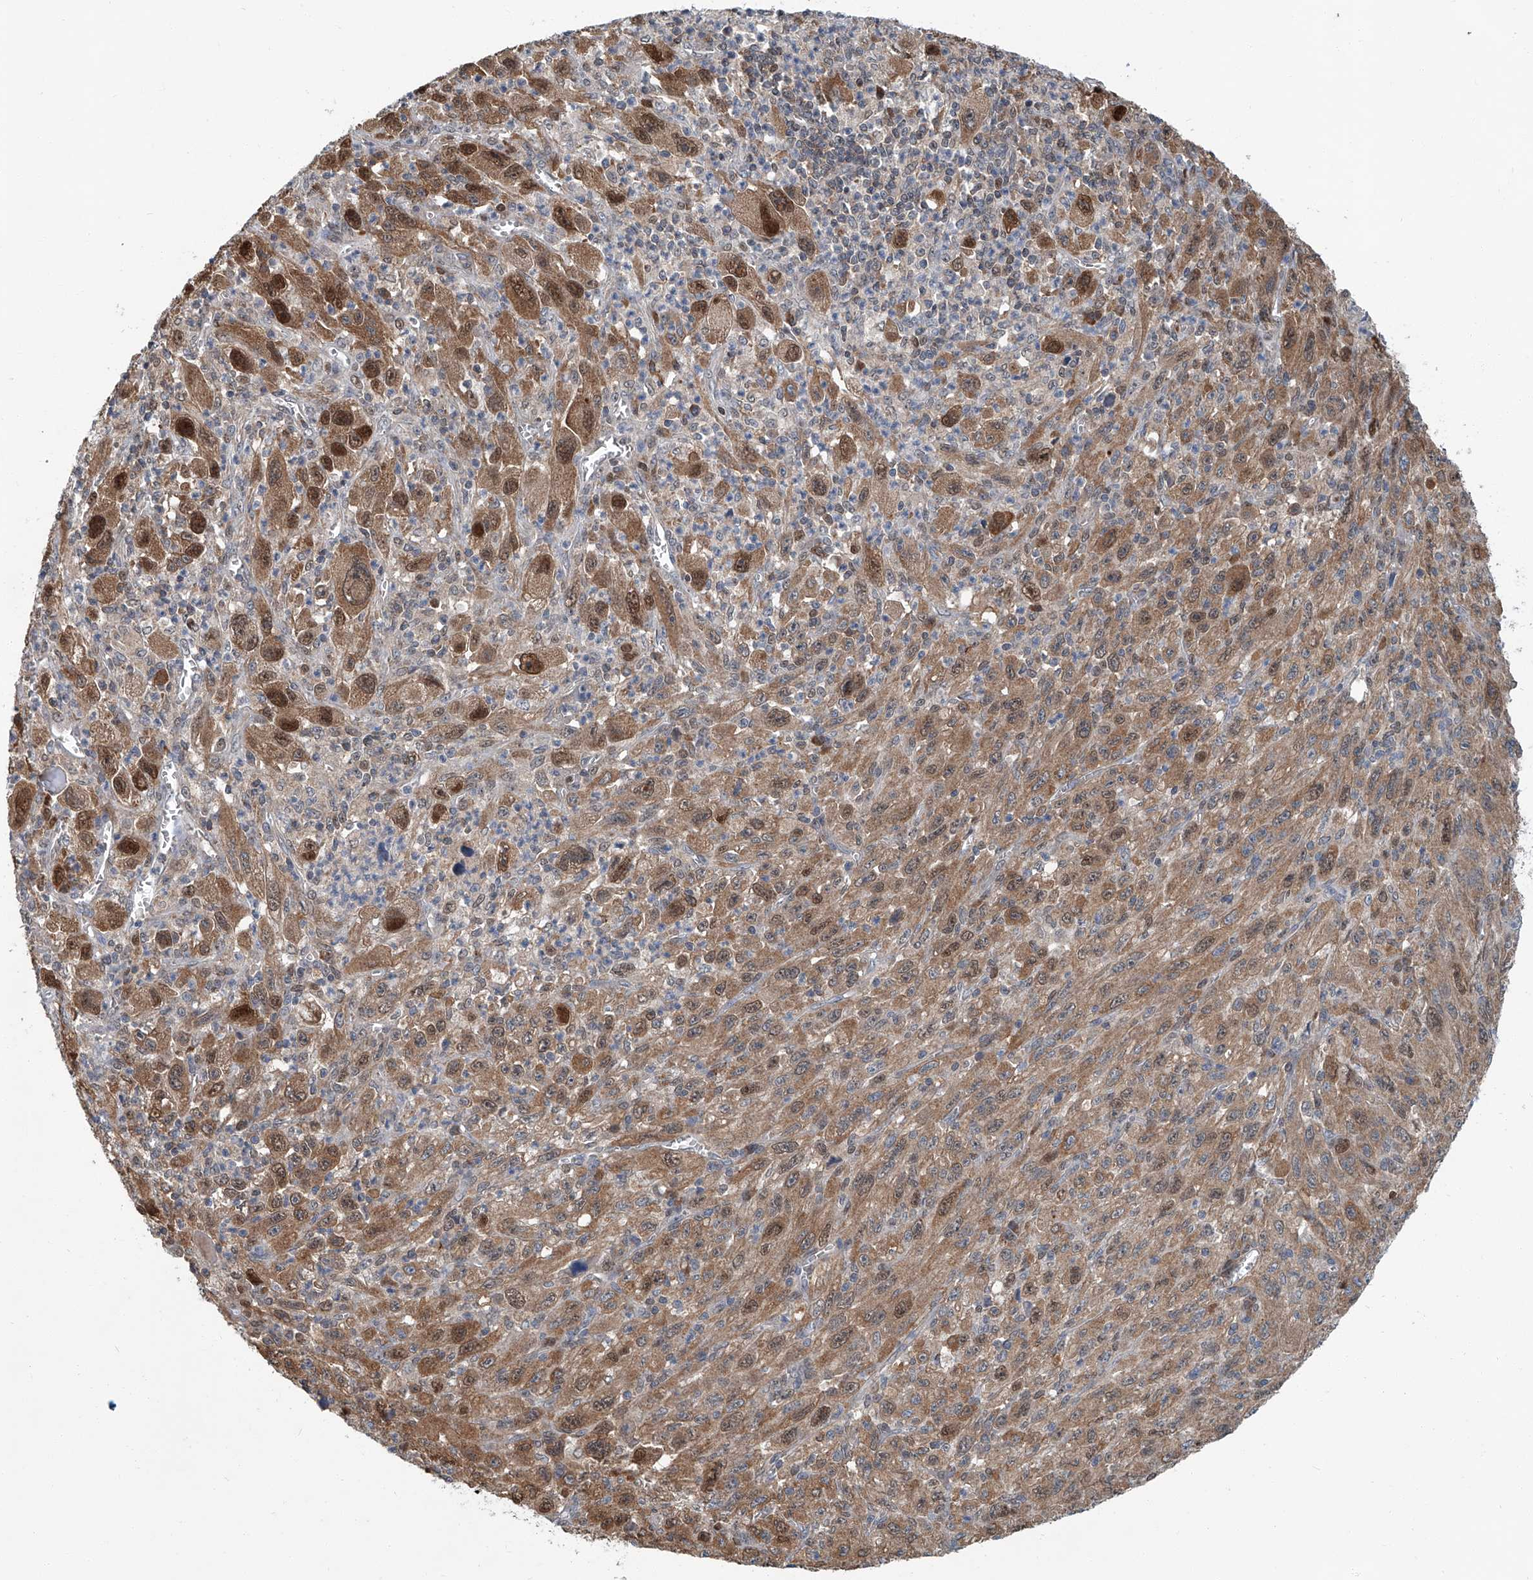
{"staining": {"intensity": "moderate", "quantity": ">75%", "location": "cytoplasmic/membranous,nuclear"}, "tissue": "melanoma", "cell_type": "Tumor cells", "image_type": "cancer", "snomed": [{"axis": "morphology", "description": "Malignant melanoma, Metastatic site"}, {"axis": "topography", "description": "Skin"}], "caption": "Approximately >75% of tumor cells in melanoma show moderate cytoplasmic/membranous and nuclear protein positivity as visualized by brown immunohistochemical staining.", "gene": "CLK1", "patient": {"sex": "female", "age": 56}}